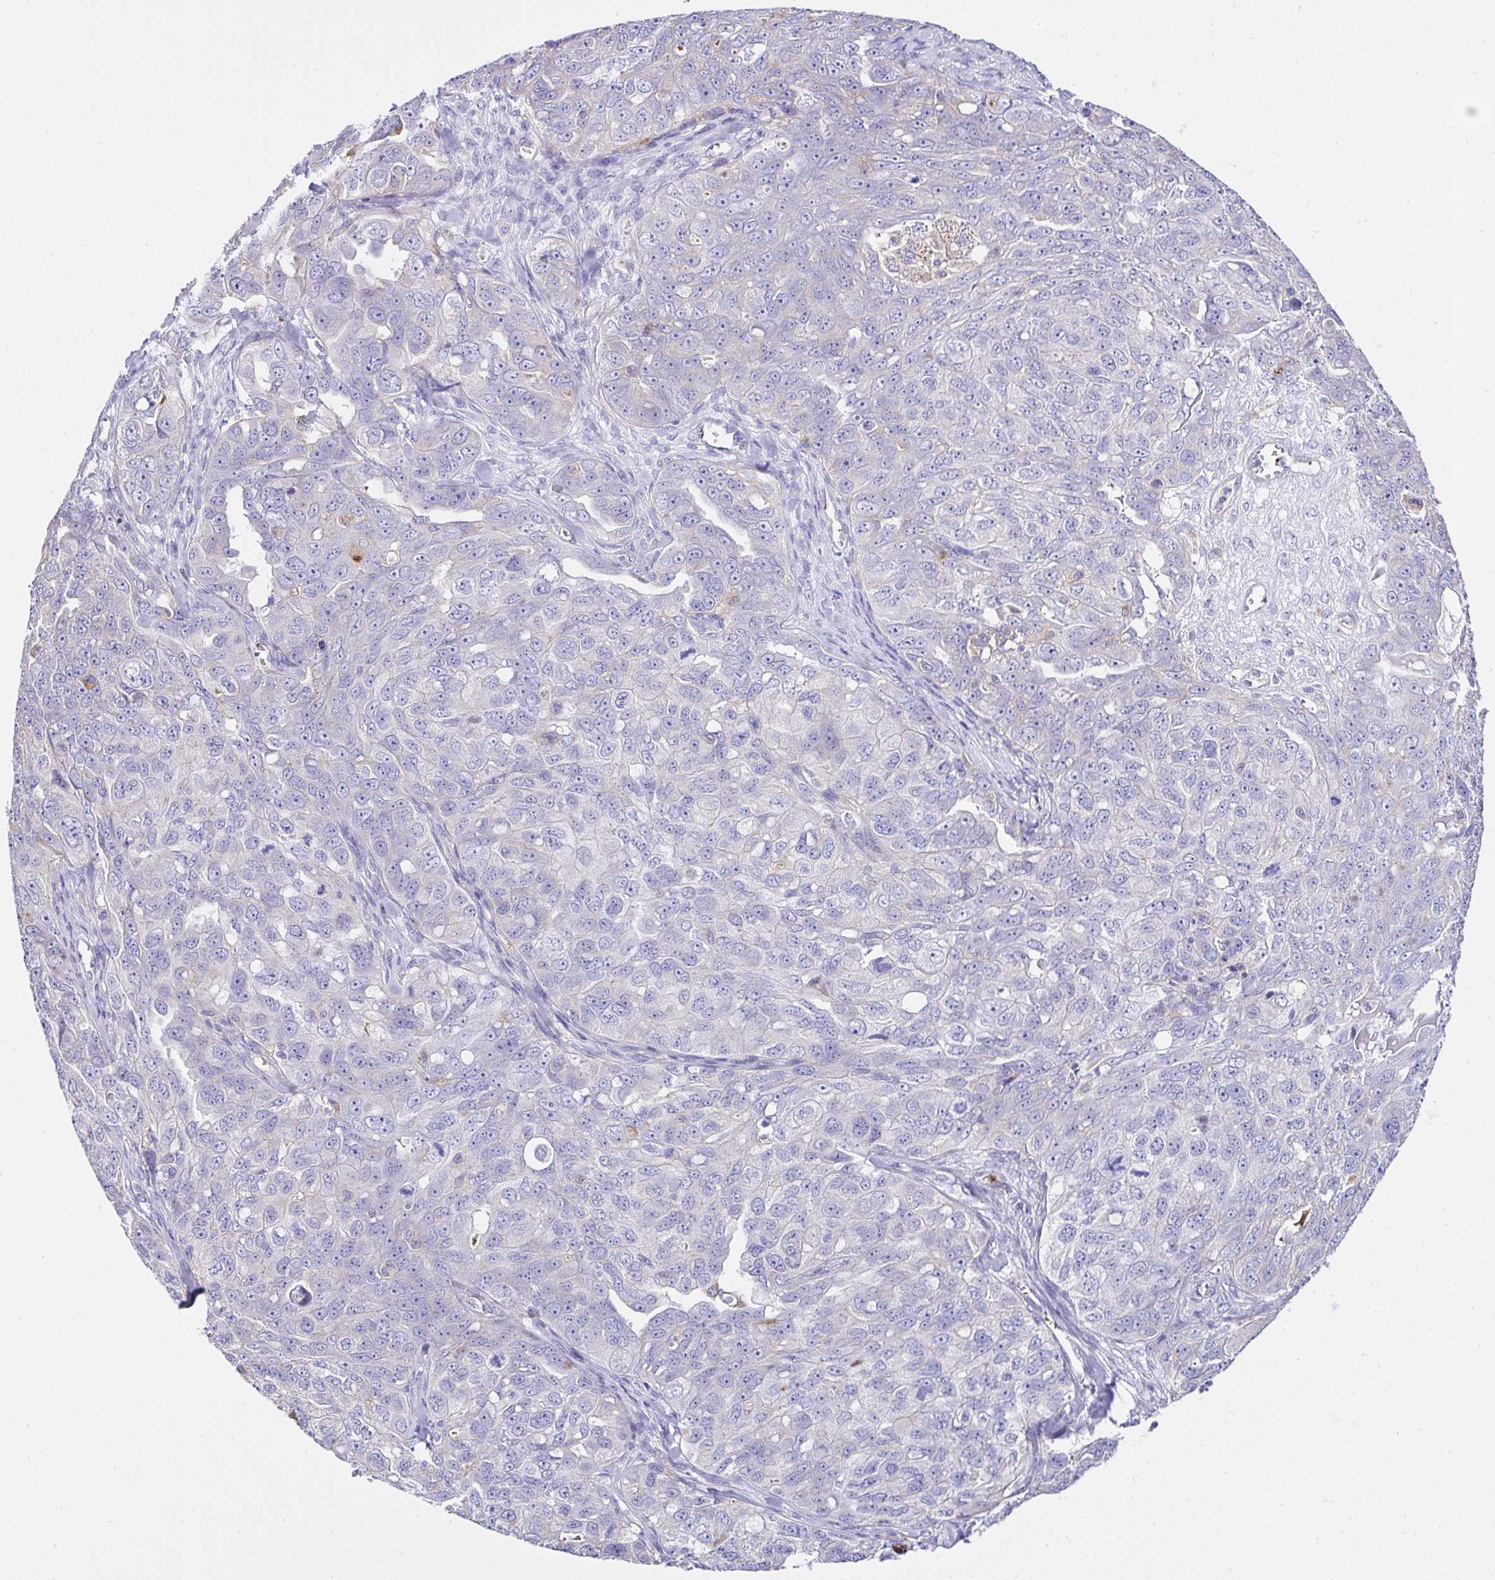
{"staining": {"intensity": "negative", "quantity": "none", "location": "none"}, "tissue": "ovarian cancer", "cell_type": "Tumor cells", "image_type": "cancer", "snomed": [{"axis": "morphology", "description": "Carcinoma, endometroid"}, {"axis": "topography", "description": "Ovary"}], "caption": "Ovarian endometroid carcinoma was stained to show a protein in brown. There is no significant positivity in tumor cells. (DAB (3,3'-diaminobenzidine) IHC with hematoxylin counter stain).", "gene": "CCDC142", "patient": {"sex": "female", "age": 70}}